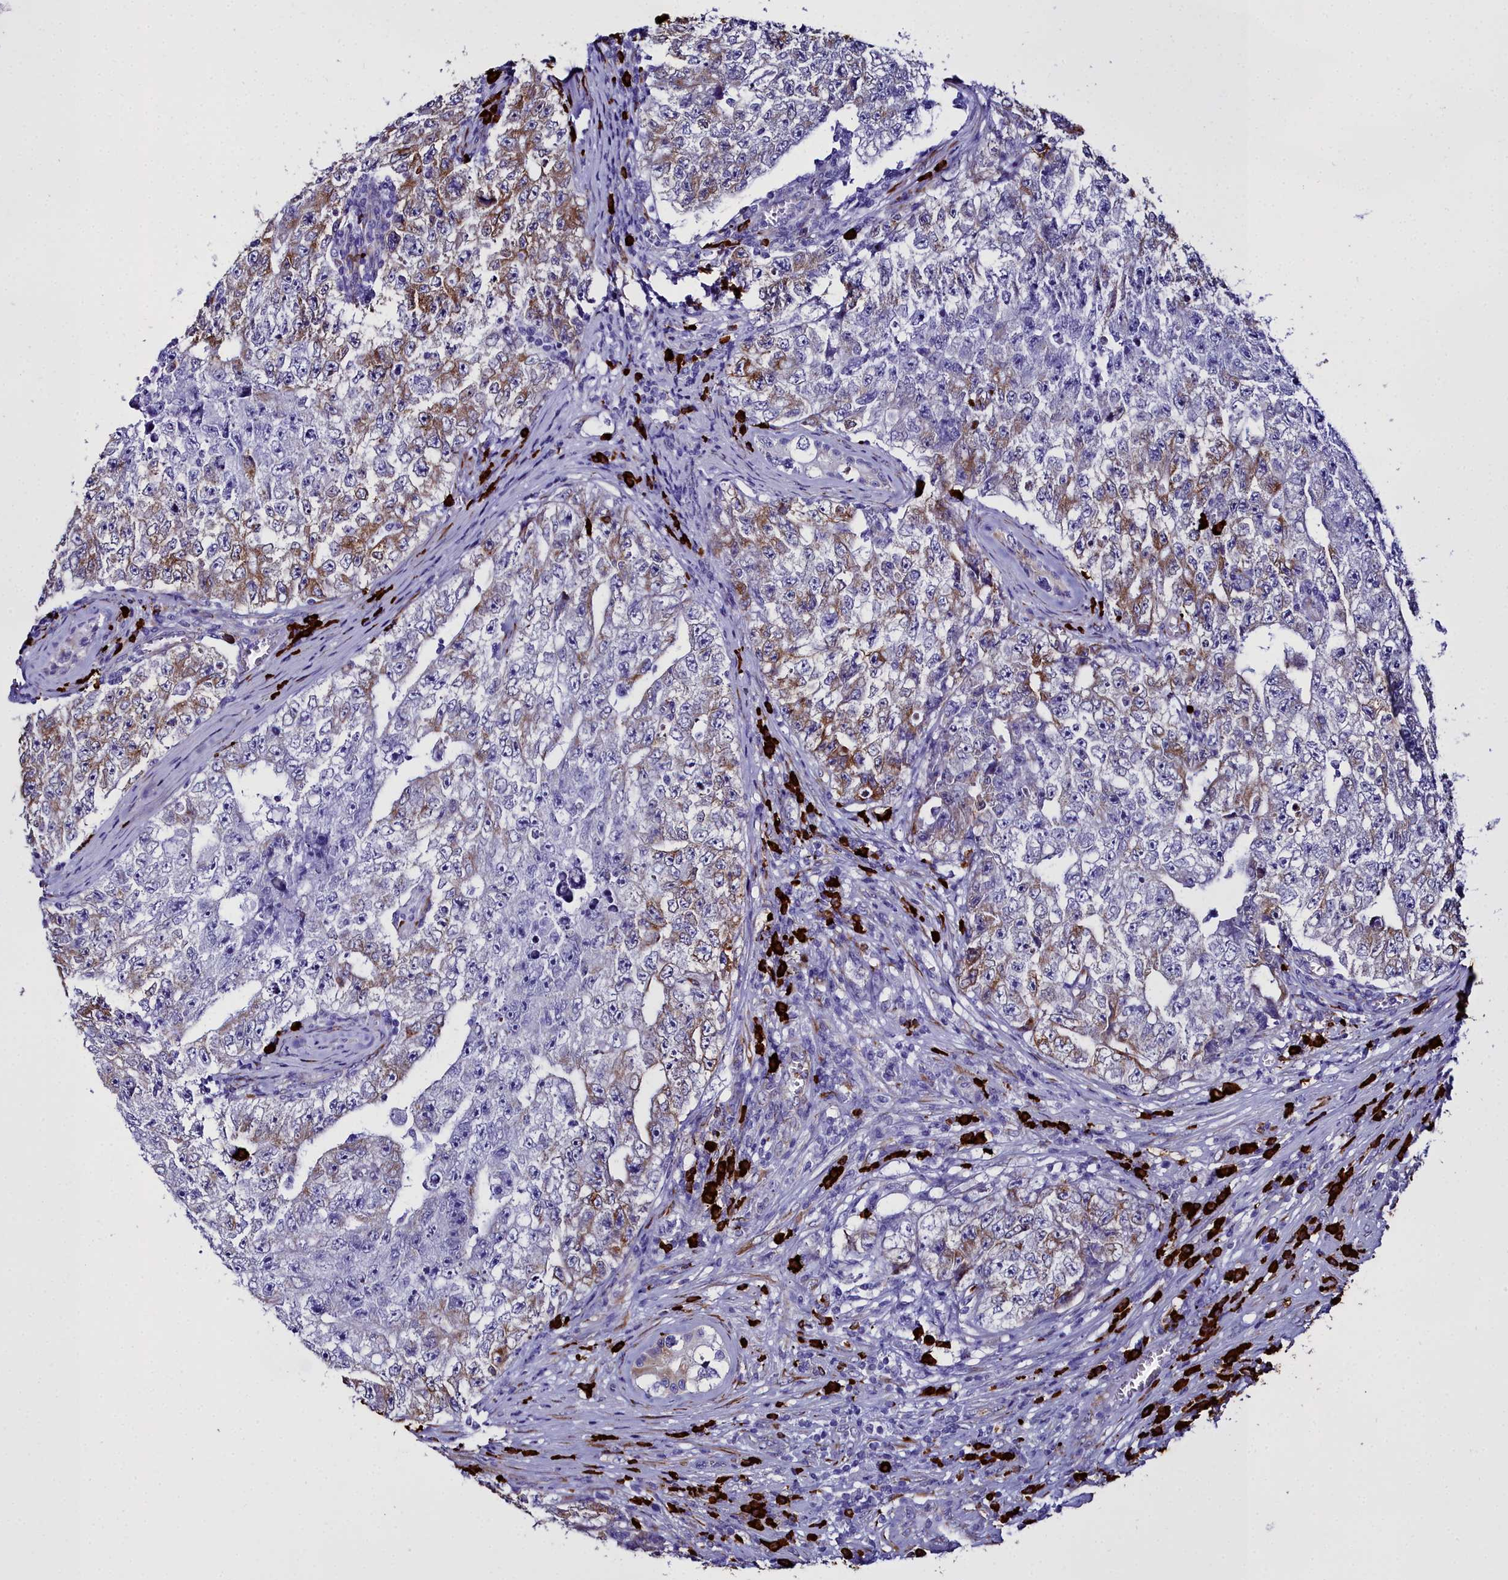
{"staining": {"intensity": "moderate", "quantity": "25%-75%", "location": "cytoplasmic/membranous"}, "tissue": "testis cancer", "cell_type": "Tumor cells", "image_type": "cancer", "snomed": [{"axis": "morphology", "description": "Carcinoma, Embryonal, NOS"}, {"axis": "topography", "description": "Testis"}], "caption": "Protein staining of embryonal carcinoma (testis) tissue demonstrates moderate cytoplasmic/membranous positivity in about 25%-75% of tumor cells.", "gene": "TXNDC5", "patient": {"sex": "male", "age": 17}}